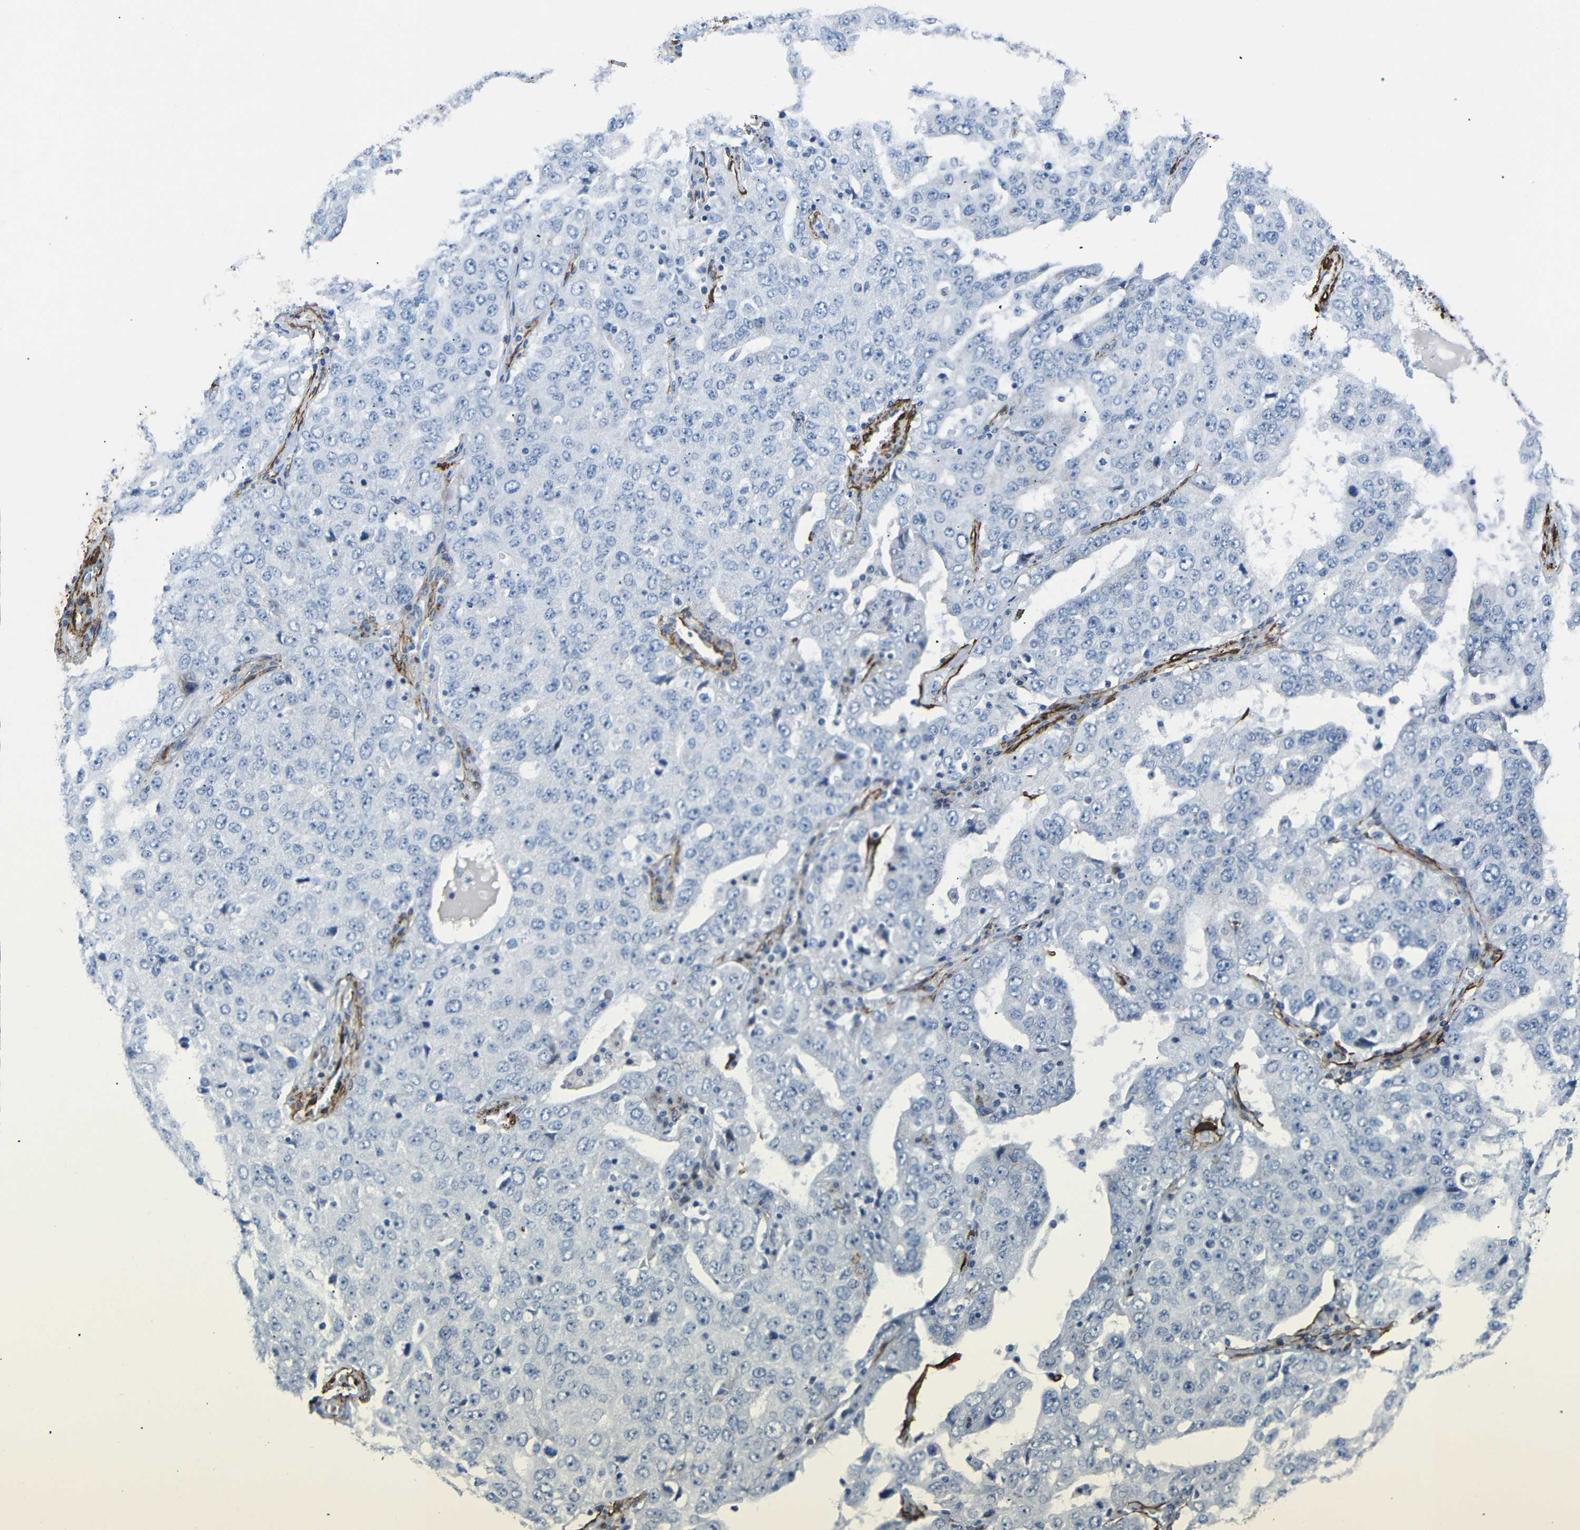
{"staining": {"intensity": "negative", "quantity": "none", "location": "none"}, "tissue": "ovarian cancer", "cell_type": "Tumor cells", "image_type": "cancer", "snomed": [{"axis": "morphology", "description": "Carcinoma, endometroid"}, {"axis": "topography", "description": "Ovary"}], "caption": "Immunohistochemistry (IHC) histopathology image of human ovarian cancer (endometroid carcinoma) stained for a protein (brown), which shows no staining in tumor cells.", "gene": "ACTA2", "patient": {"sex": "female", "age": 62}}